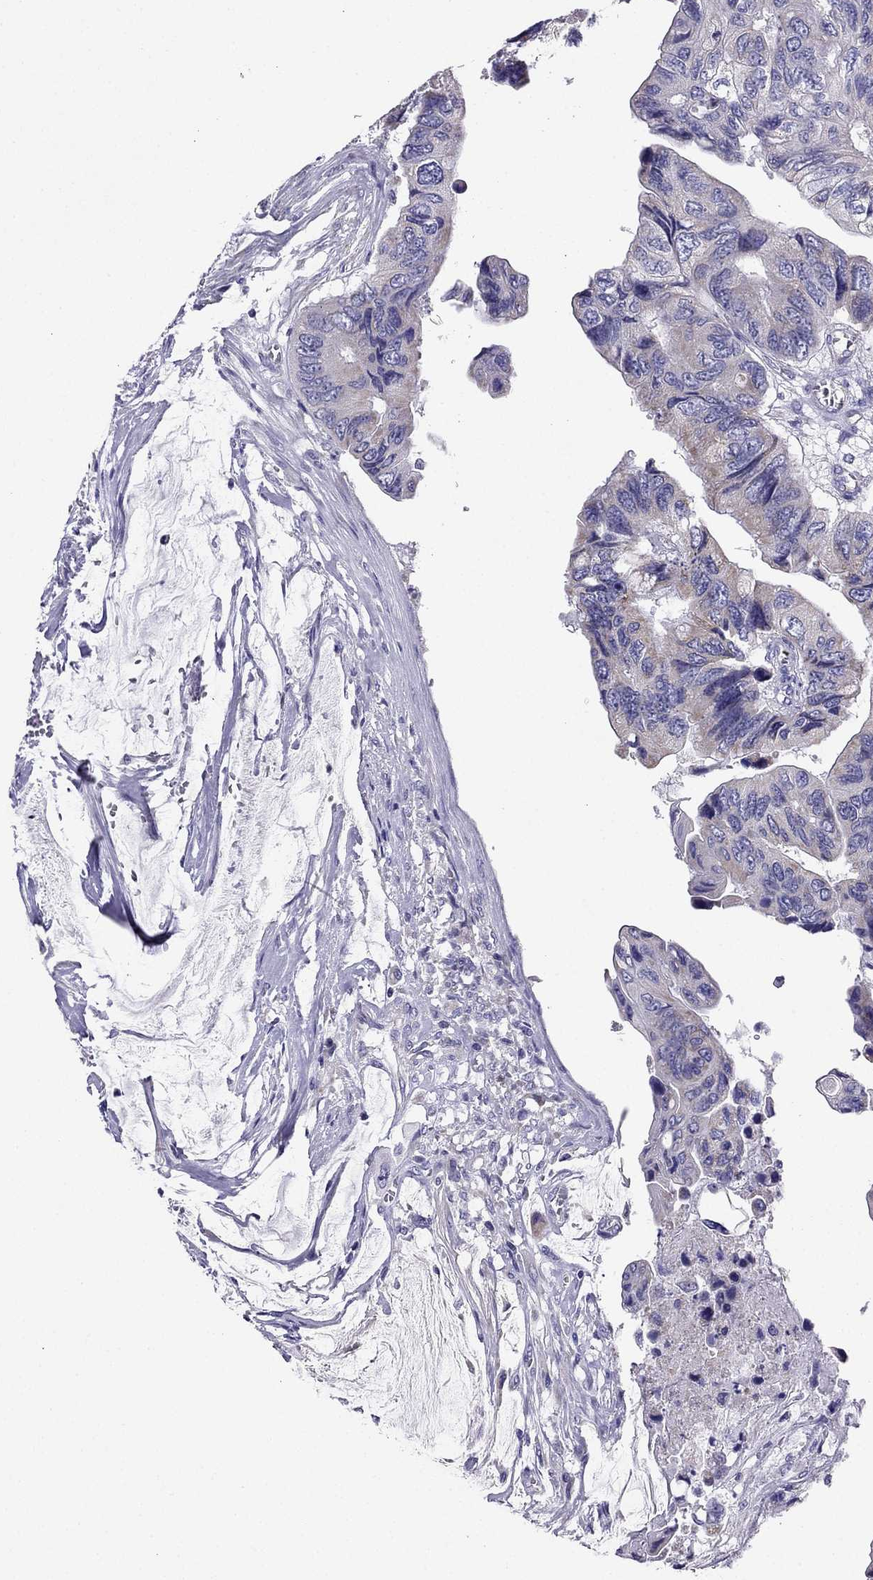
{"staining": {"intensity": "moderate", "quantity": "<25%", "location": "cytoplasmic/membranous"}, "tissue": "colorectal cancer", "cell_type": "Tumor cells", "image_type": "cancer", "snomed": [{"axis": "morphology", "description": "Adenocarcinoma, NOS"}, {"axis": "topography", "description": "Rectum"}], "caption": "Immunohistochemical staining of colorectal cancer exhibits low levels of moderate cytoplasmic/membranous expression in about <25% of tumor cells.", "gene": "KIF5A", "patient": {"sex": "male", "age": 63}}